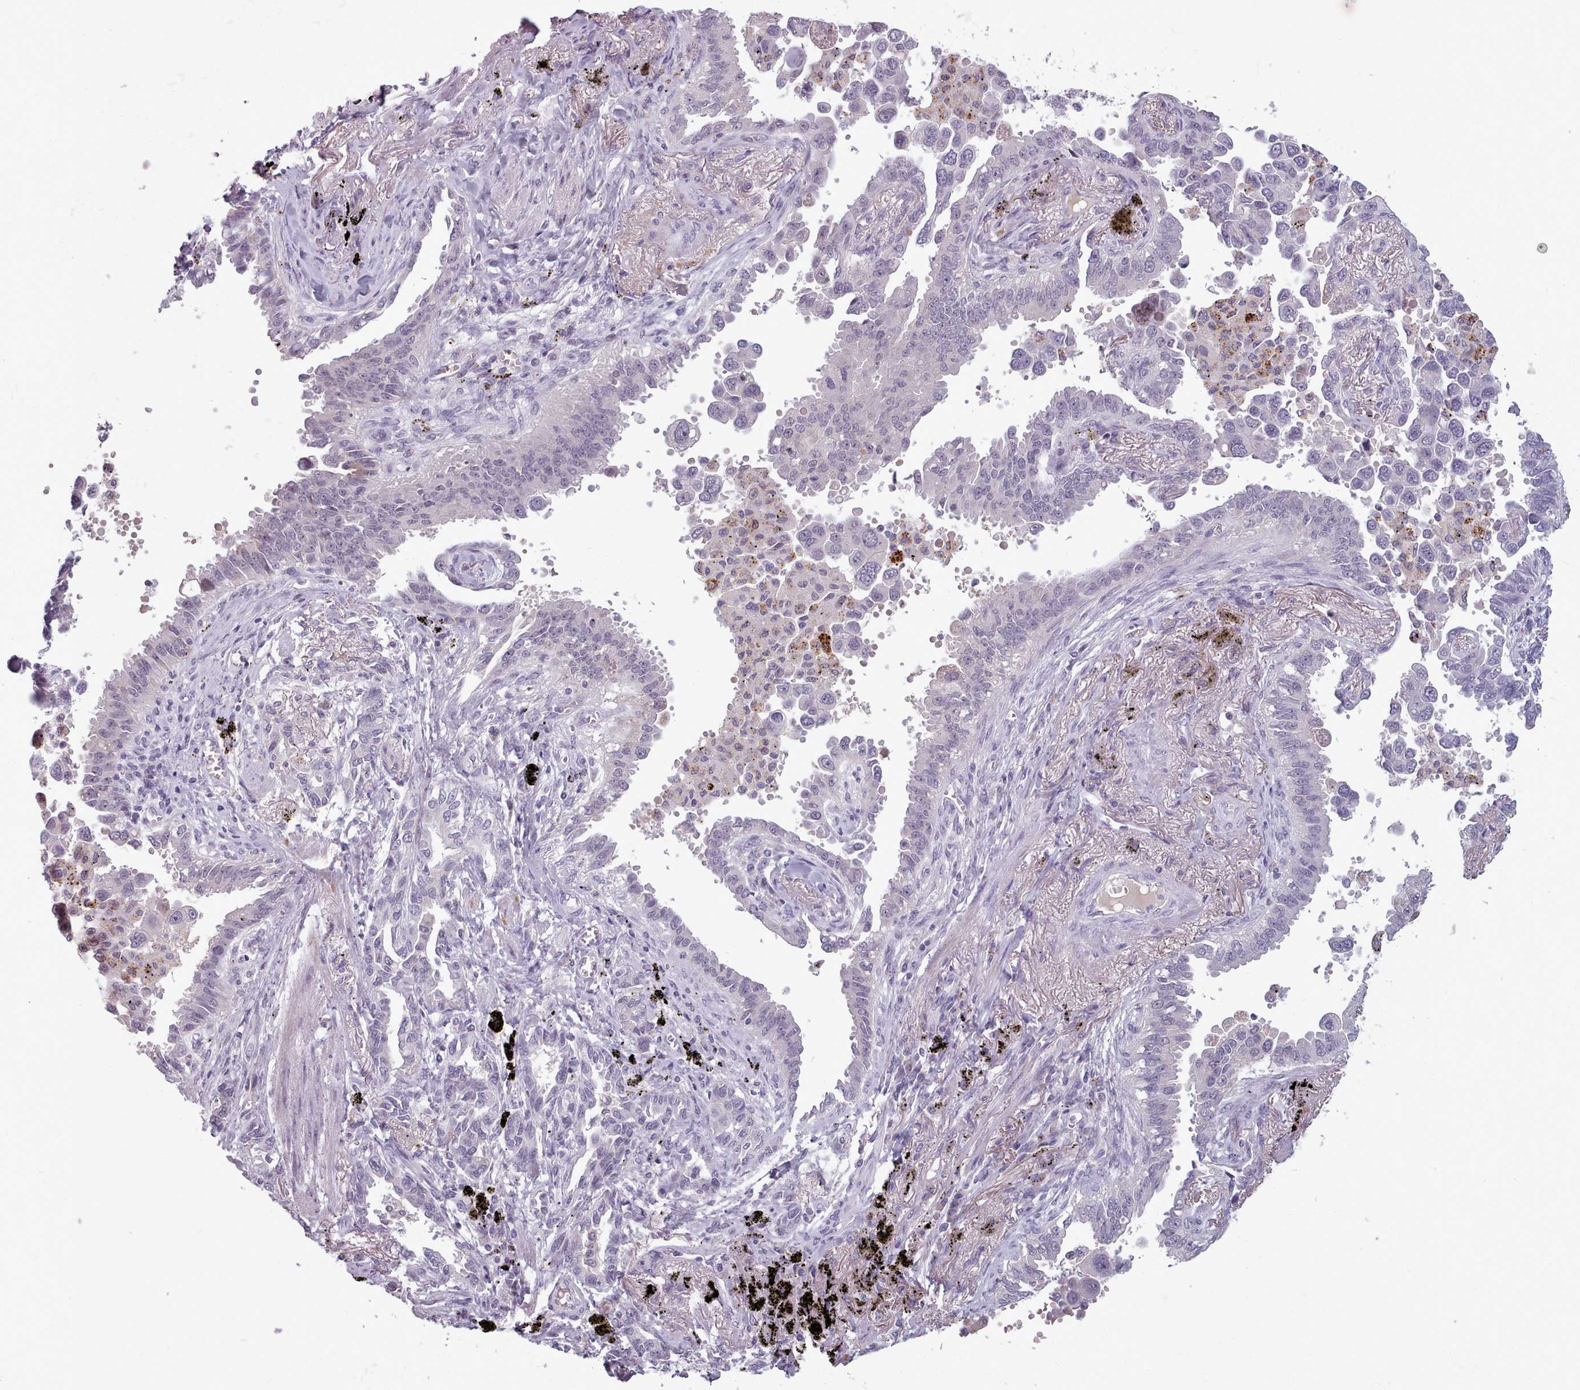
{"staining": {"intensity": "weak", "quantity": "<25%", "location": "cytoplasmic/membranous"}, "tissue": "lung cancer", "cell_type": "Tumor cells", "image_type": "cancer", "snomed": [{"axis": "morphology", "description": "Adenocarcinoma, NOS"}, {"axis": "topography", "description": "Lung"}], "caption": "Tumor cells are negative for brown protein staining in lung cancer. (DAB (3,3'-diaminobenzidine) immunohistochemistry with hematoxylin counter stain).", "gene": "PBX4", "patient": {"sex": "male", "age": 67}}